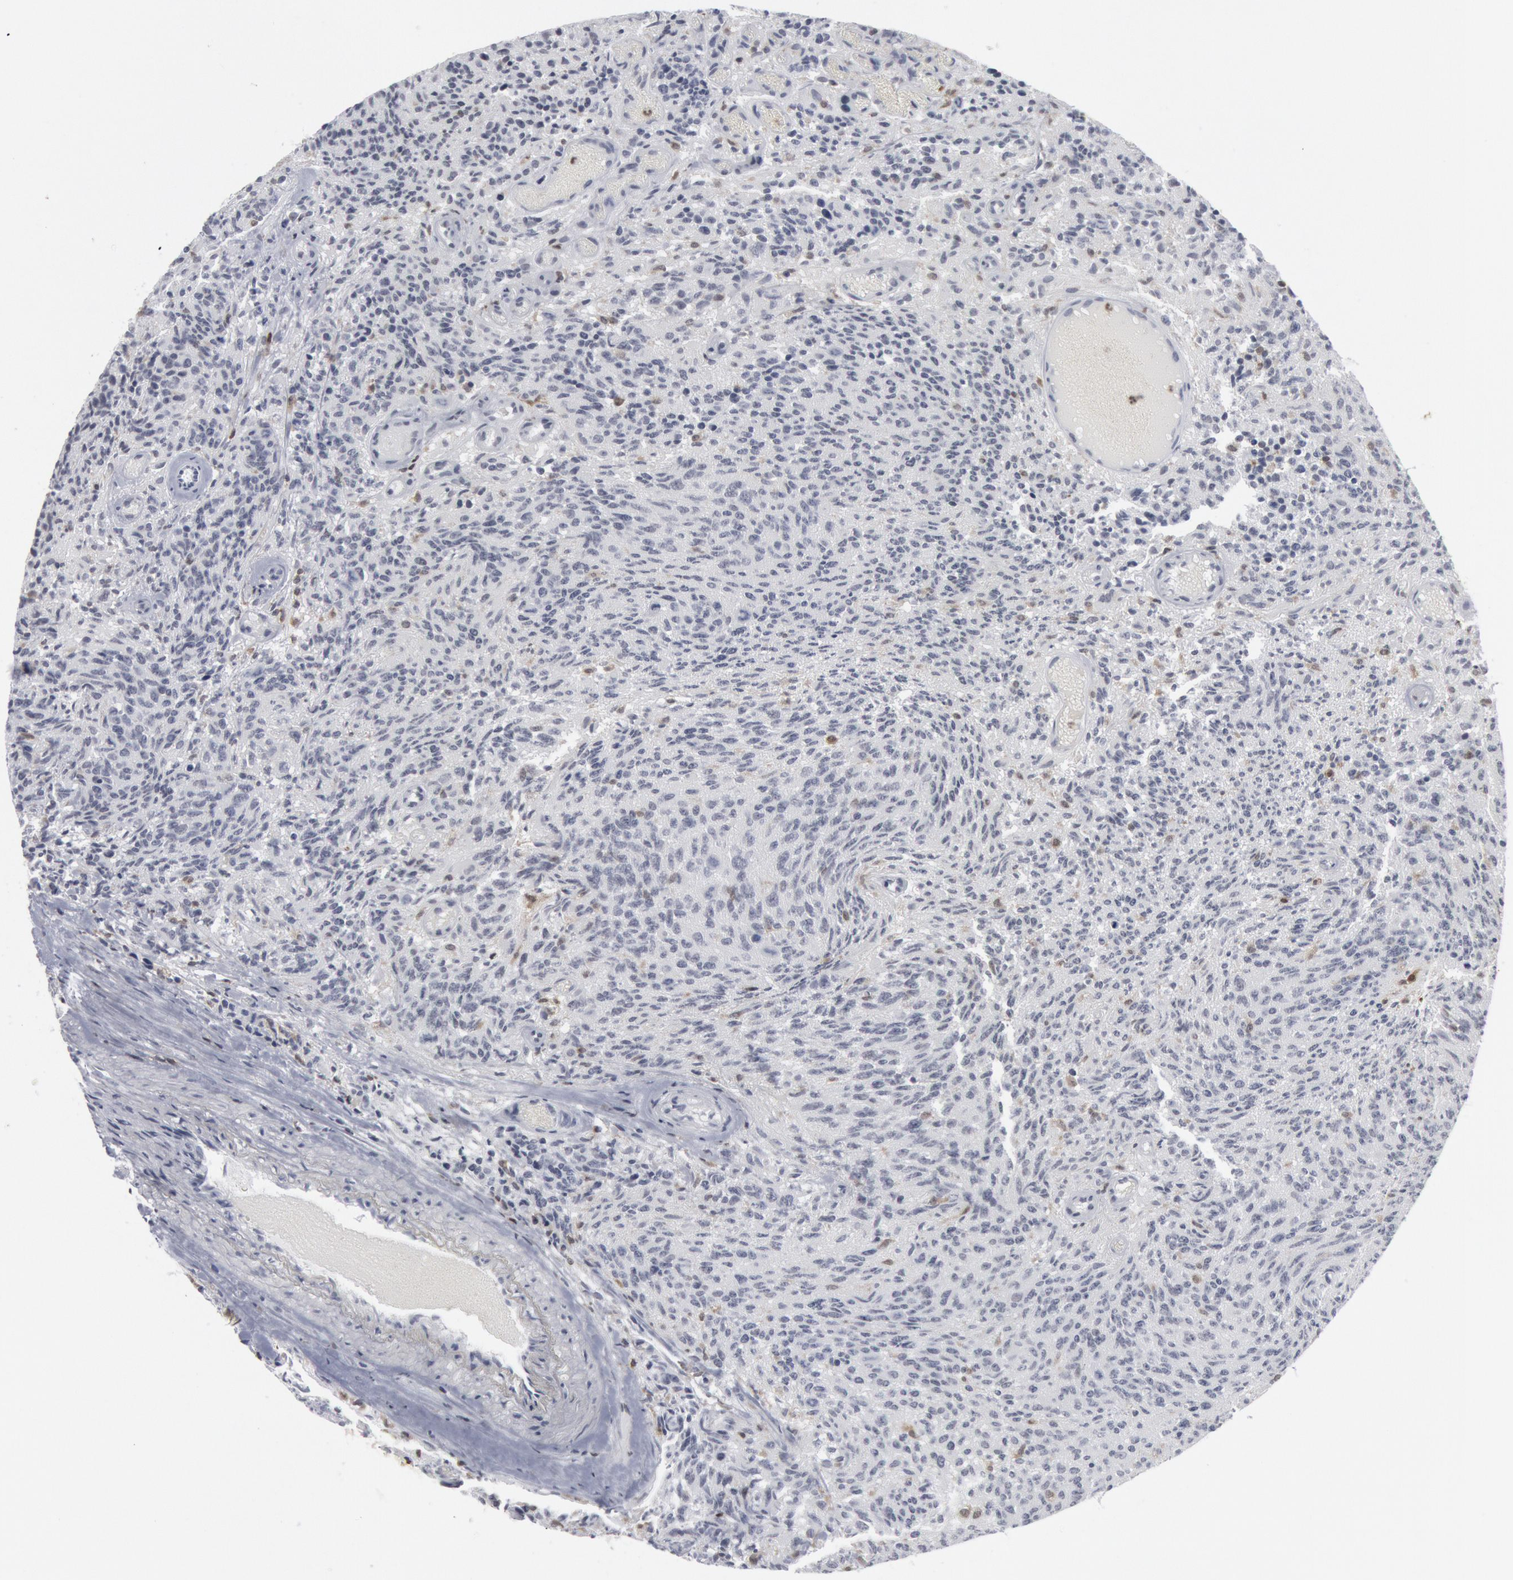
{"staining": {"intensity": "negative", "quantity": "none", "location": "none"}, "tissue": "glioma", "cell_type": "Tumor cells", "image_type": "cancer", "snomed": [{"axis": "morphology", "description": "Glioma, malignant, High grade"}, {"axis": "topography", "description": "Brain"}], "caption": "Micrograph shows no significant protein expression in tumor cells of high-grade glioma (malignant).", "gene": "PTPN6", "patient": {"sex": "male", "age": 36}}